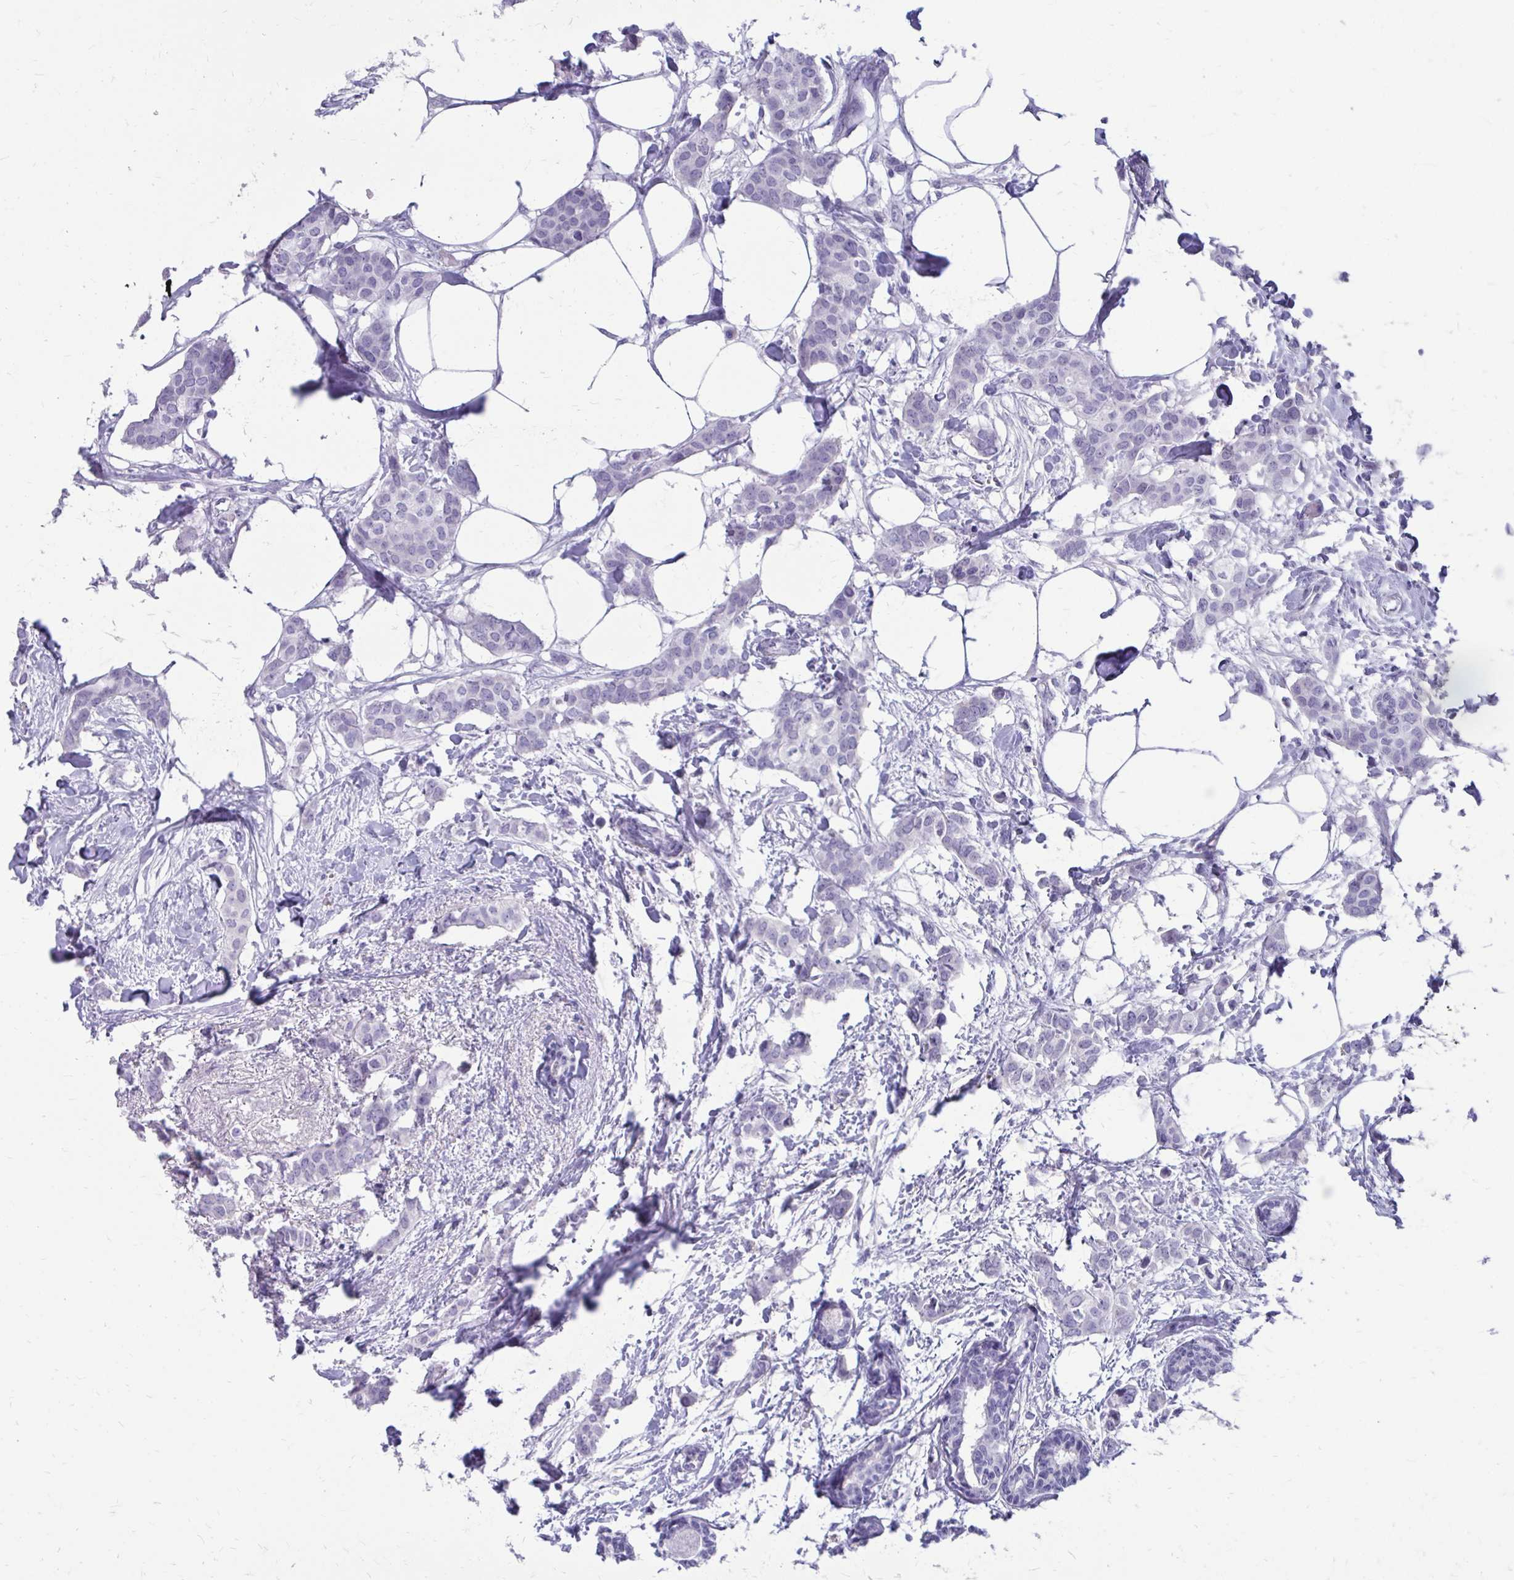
{"staining": {"intensity": "negative", "quantity": "none", "location": "none"}, "tissue": "breast cancer", "cell_type": "Tumor cells", "image_type": "cancer", "snomed": [{"axis": "morphology", "description": "Duct carcinoma"}, {"axis": "topography", "description": "Breast"}], "caption": "IHC photomicrograph of breast cancer stained for a protein (brown), which displays no expression in tumor cells.", "gene": "SATL1", "patient": {"sex": "female", "age": 62}}